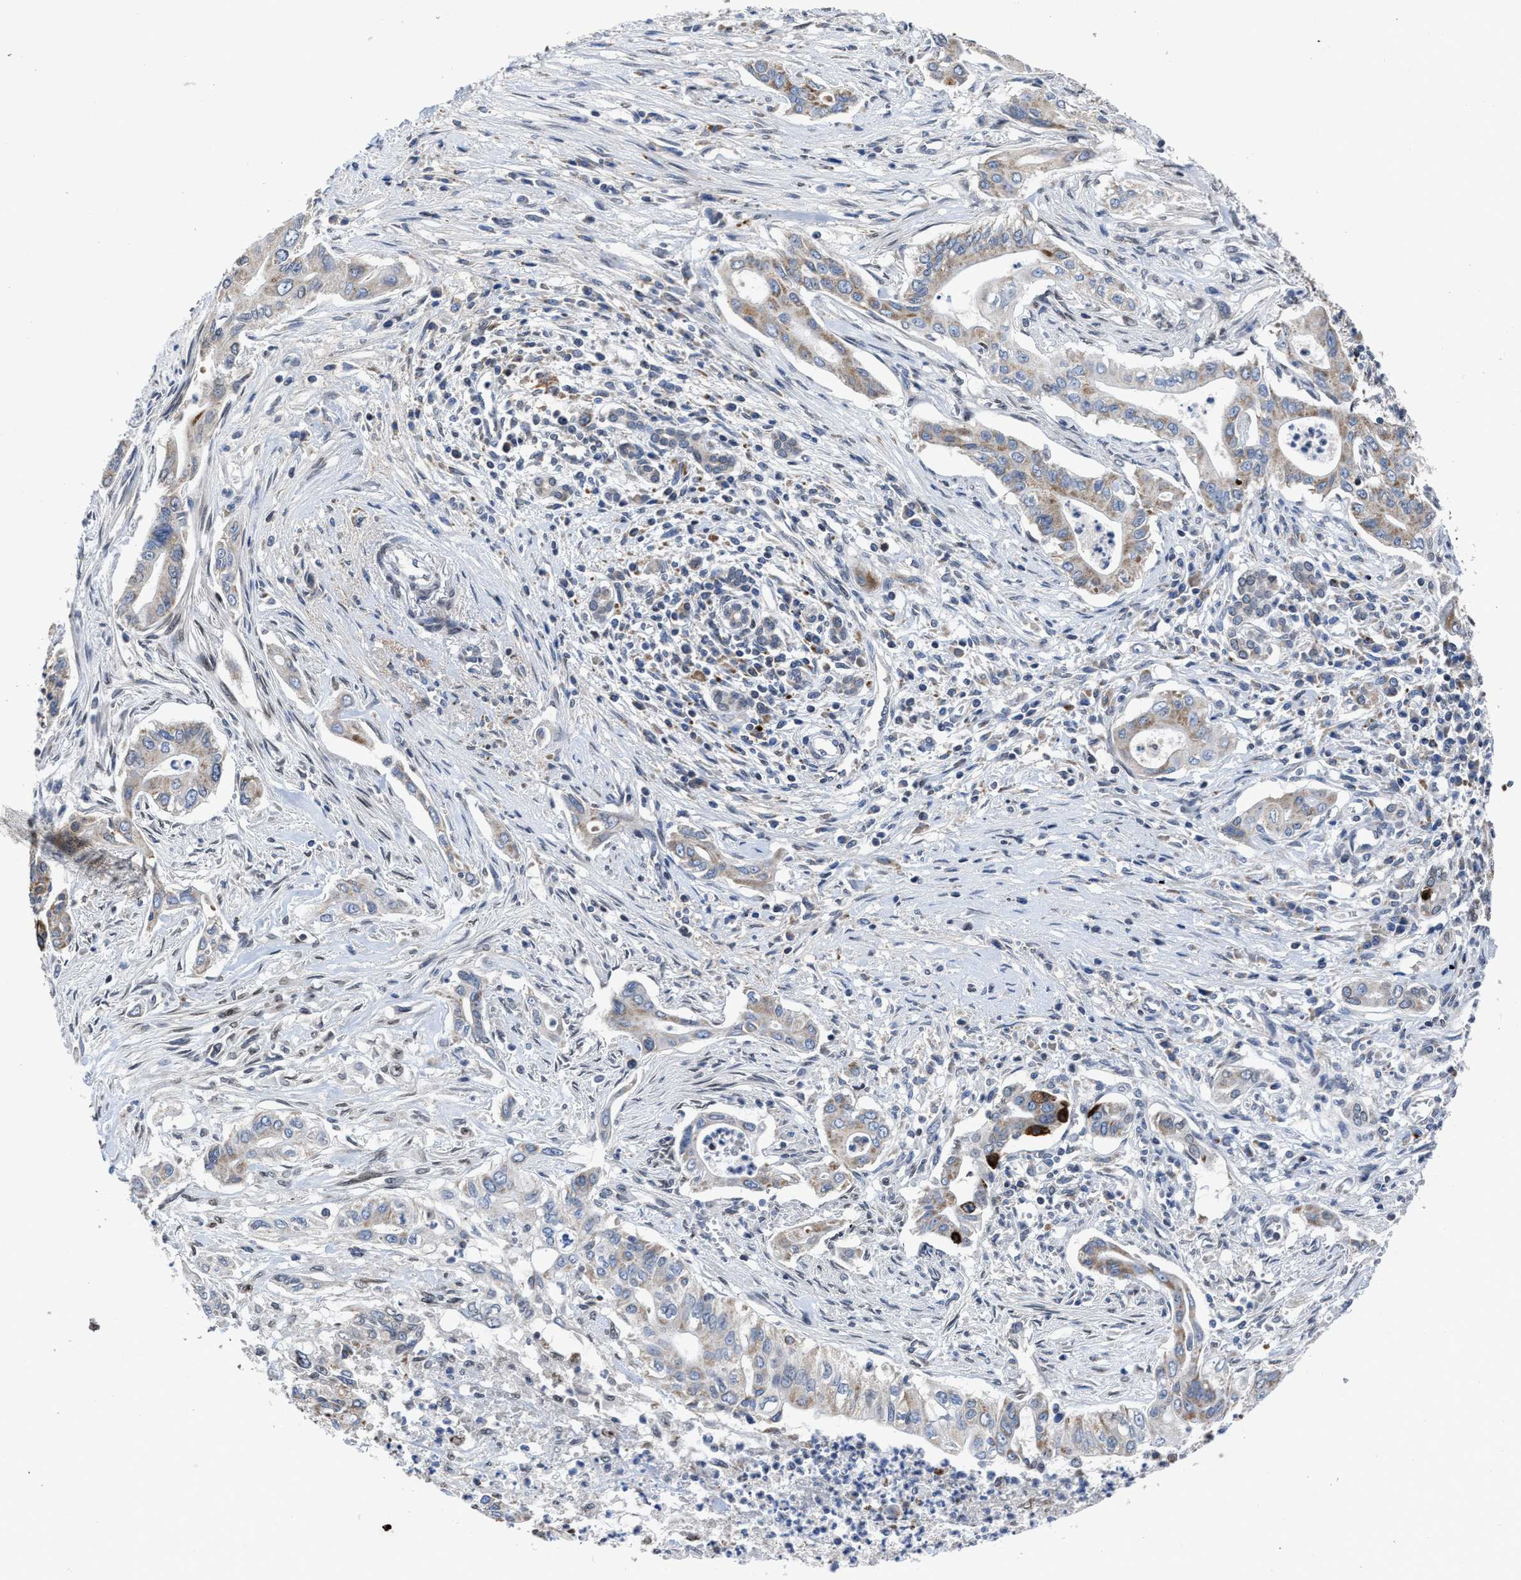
{"staining": {"intensity": "weak", "quantity": ">75%", "location": "cytoplasmic/membranous"}, "tissue": "pancreatic cancer", "cell_type": "Tumor cells", "image_type": "cancer", "snomed": [{"axis": "morphology", "description": "Adenocarcinoma, NOS"}, {"axis": "topography", "description": "Pancreas"}], "caption": "A low amount of weak cytoplasmic/membranous expression is appreciated in approximately >75% of tumor cells in pancreatic adenocarcinoma tissue. Immunohistochemistry stains the protein of interest in brown and the nuclei are stained blue.", "gene": "CACNA1D", "patient": {"sex": "male", "age": 58}}